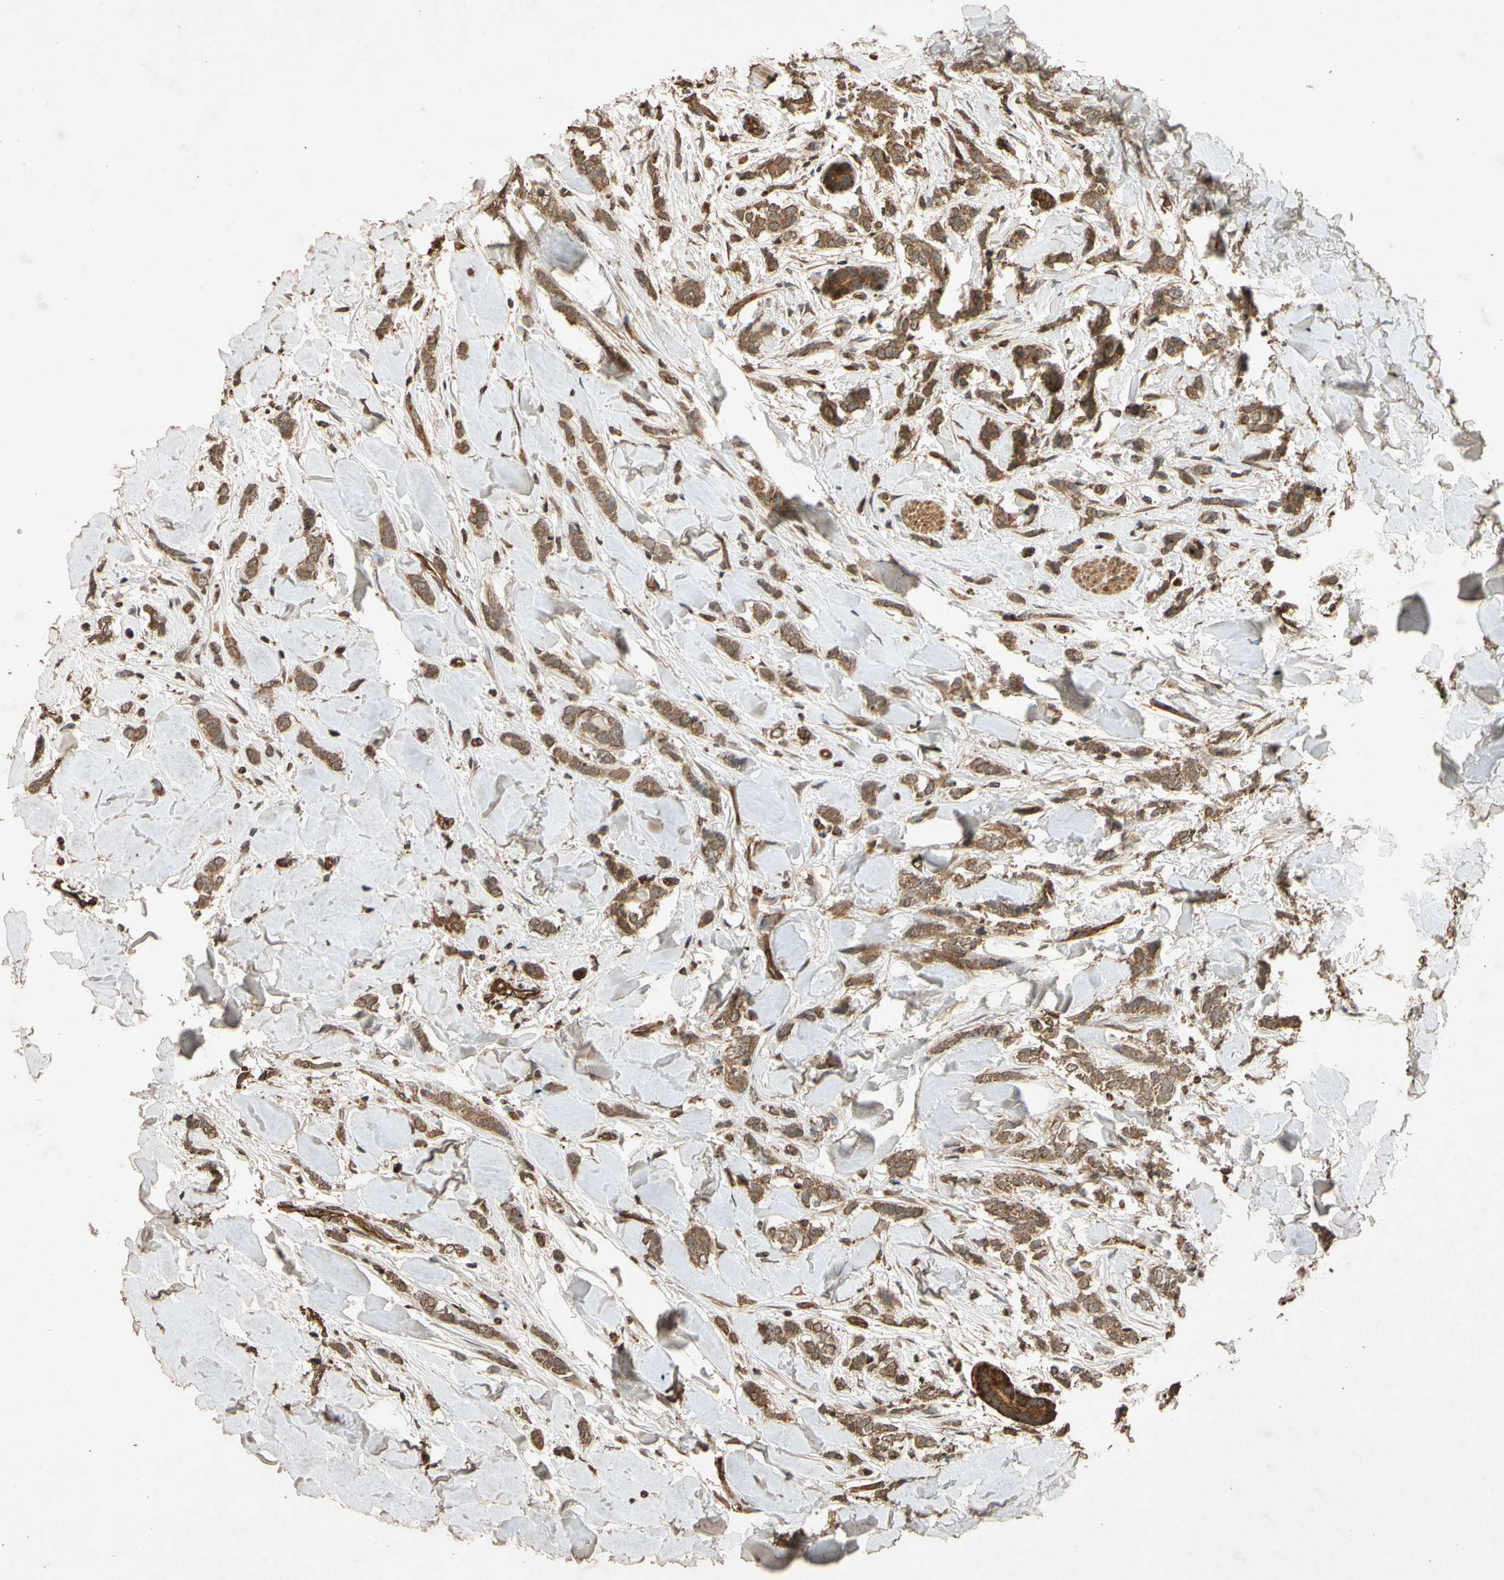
{"staining": {"intensity": "strong", "quantity": ">75%", "location": "cytoplasmic/membranous"}, "tissue": "breast cancer", "cell_type": "Tumor cells", "image_type": "cancer", "snomed": [{"axis": "morphology", "description": "Lobular carcinoma"}, {"axis": "topography", "description": "Skin"}, {"axis": "topography", "description": "Breast"}], "caption": "Tumor cells reveal high levels of strong cytoplasmic/membranous positivity in about >75% of cells in human breast cancer.", "gene": "TXN2", "patient": {"sex": "female", "age": 46}}